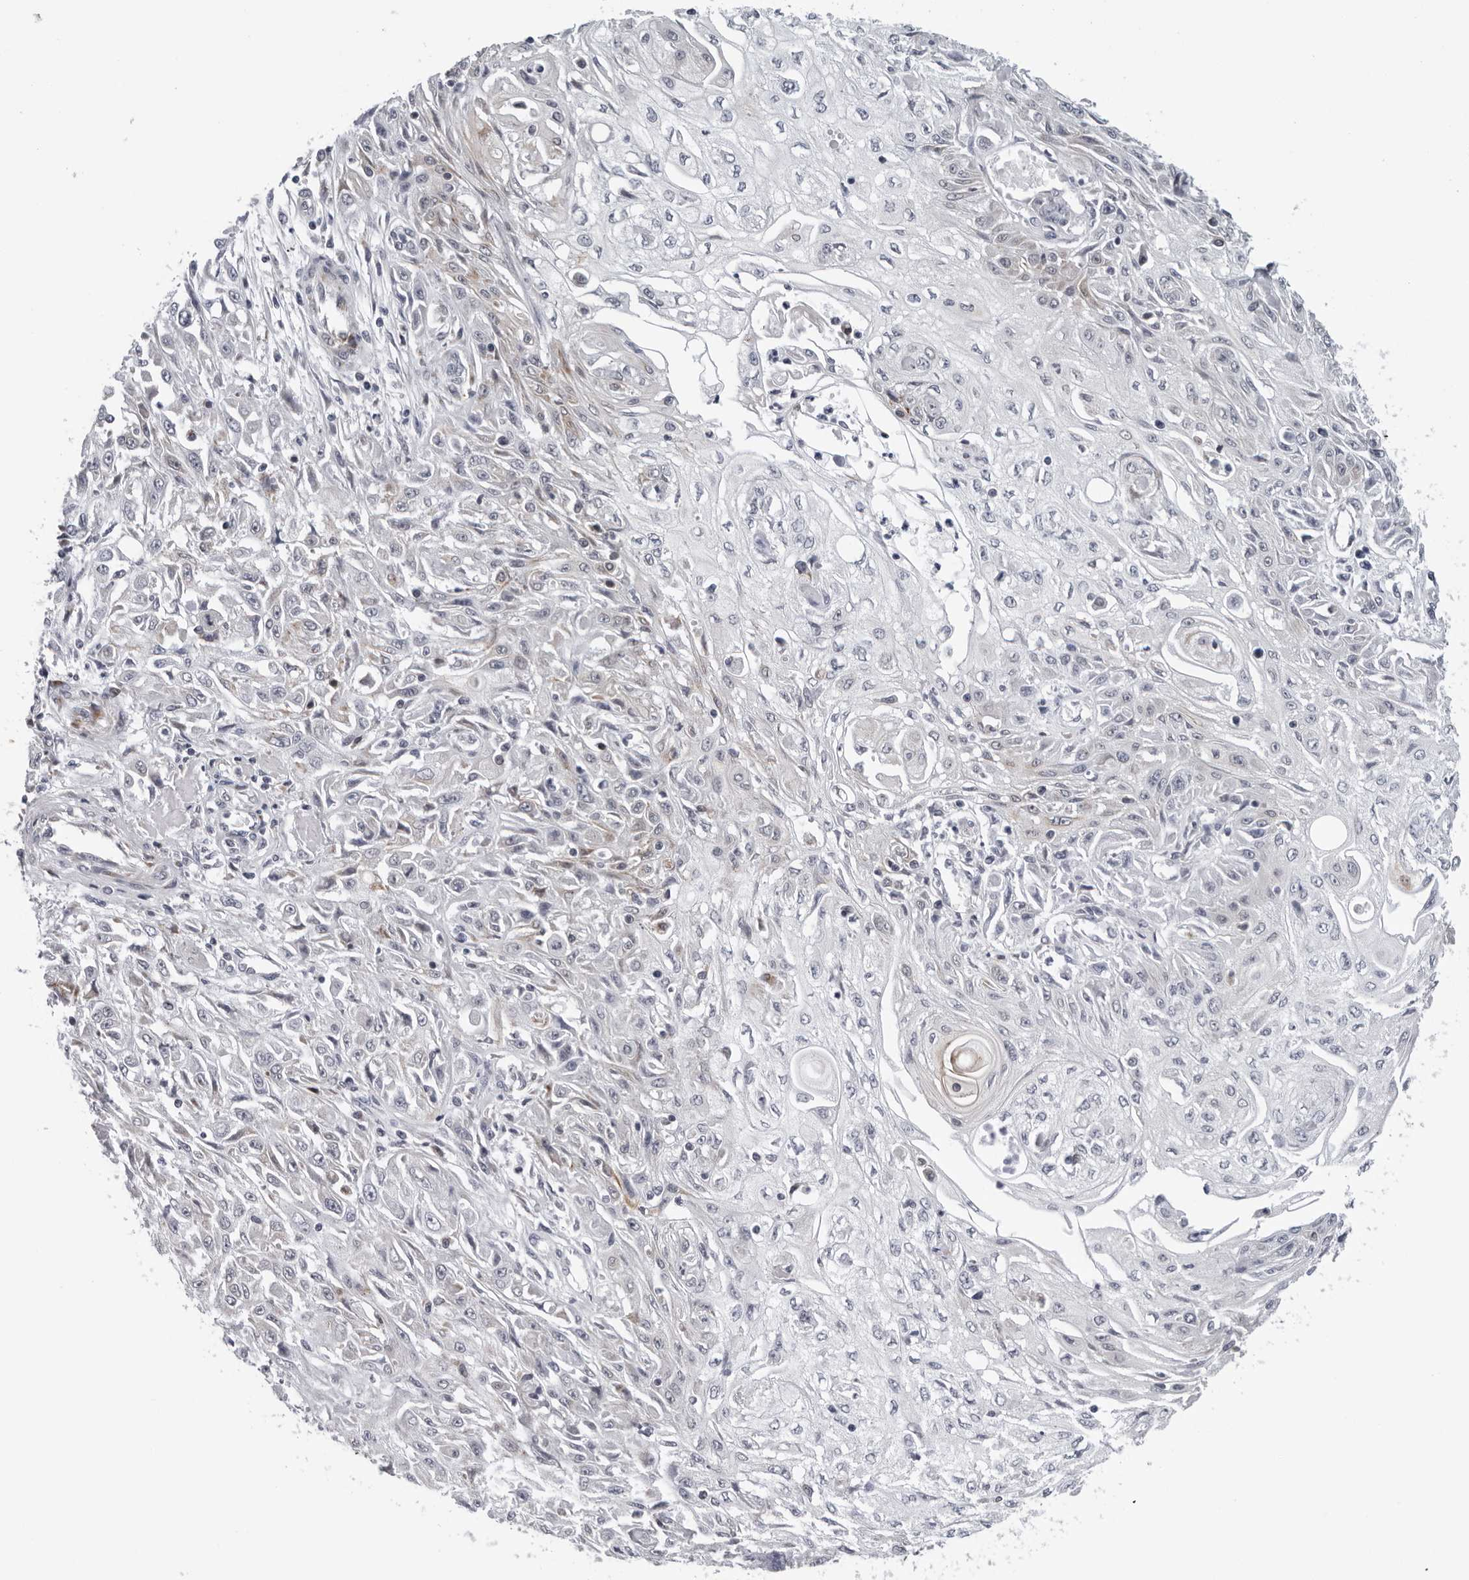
{"staining": {"intensity": "negative", "quantity": "none", "location": "none"}, "tissue": "skin cancer", "cell_type": "Tumor cells", "image_type": "cancer", "snomed": [{"axis": "morphology", "description": "Squamous cell carcinoma, NOS"}, {"axis": "morphology", "description": "Squamous cell carcinoma, metastatic, NOS"}, {"axis": "topography", "description": "Skin"}, {"axis": "topography", "description": "Lymph node"}], "caption": "This is an immunohistochemistry (IHC) image of skin cancer. There is no positivity in tumor cells.", "gene": "CPT2", "patient": {"sex": "male", "age": 75}}